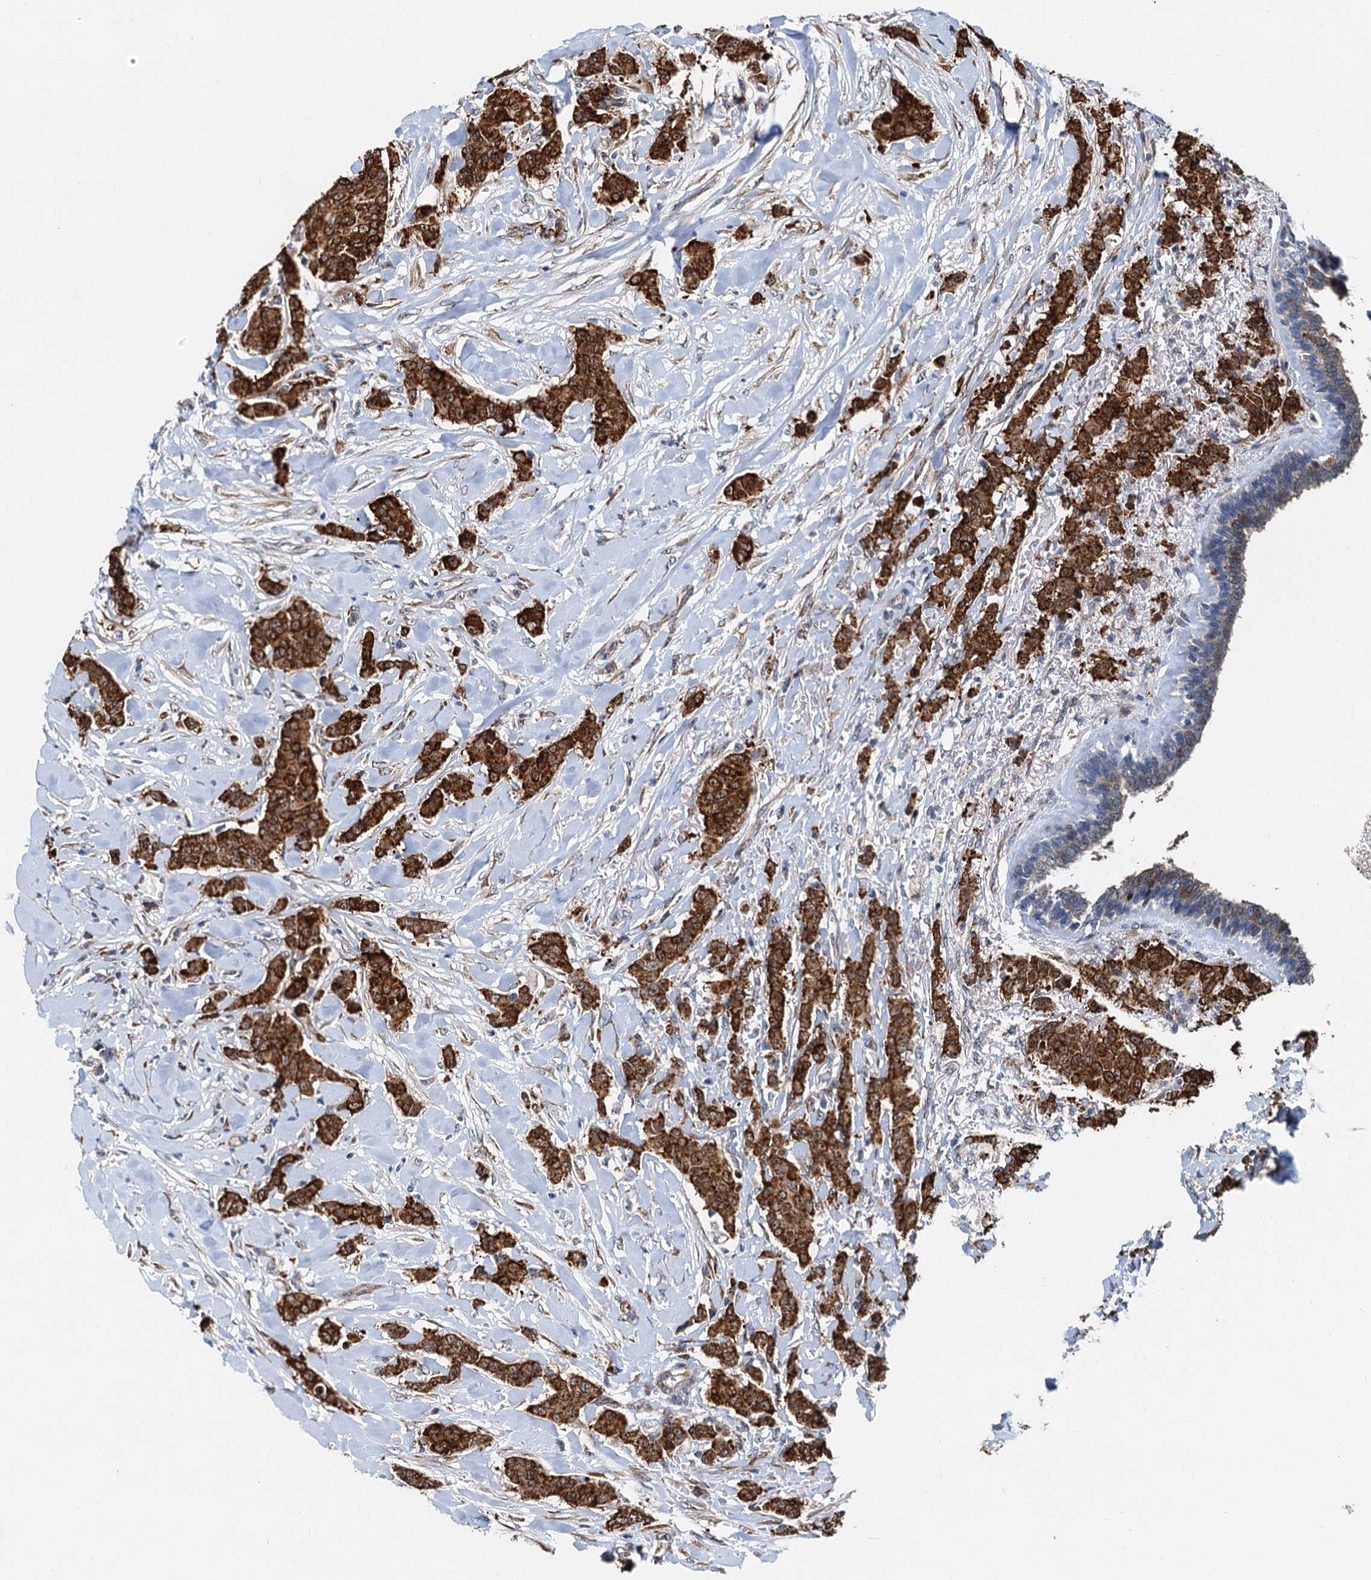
{"staining": {"intensity": "strong", "quantity": ">75%", "location": "cytoplasmic/membranous"}, "tissue": "breast cancer", "cell_type": "Tumor cells", "image_type": "cancer", "snomed": [{"axis": "morphology", "description": "Duct carcinoma"}, {"axis": "topography", "description": "Breast"}], "caption": "Immunohistochemical staining of intraductal carcinoma (breast) displays strong cytoplasmic/membranous protein staining in approximately >75% of tumor cells.", "gene": "DNAJC21", "patient": {"sex": "female", "age": 40}}